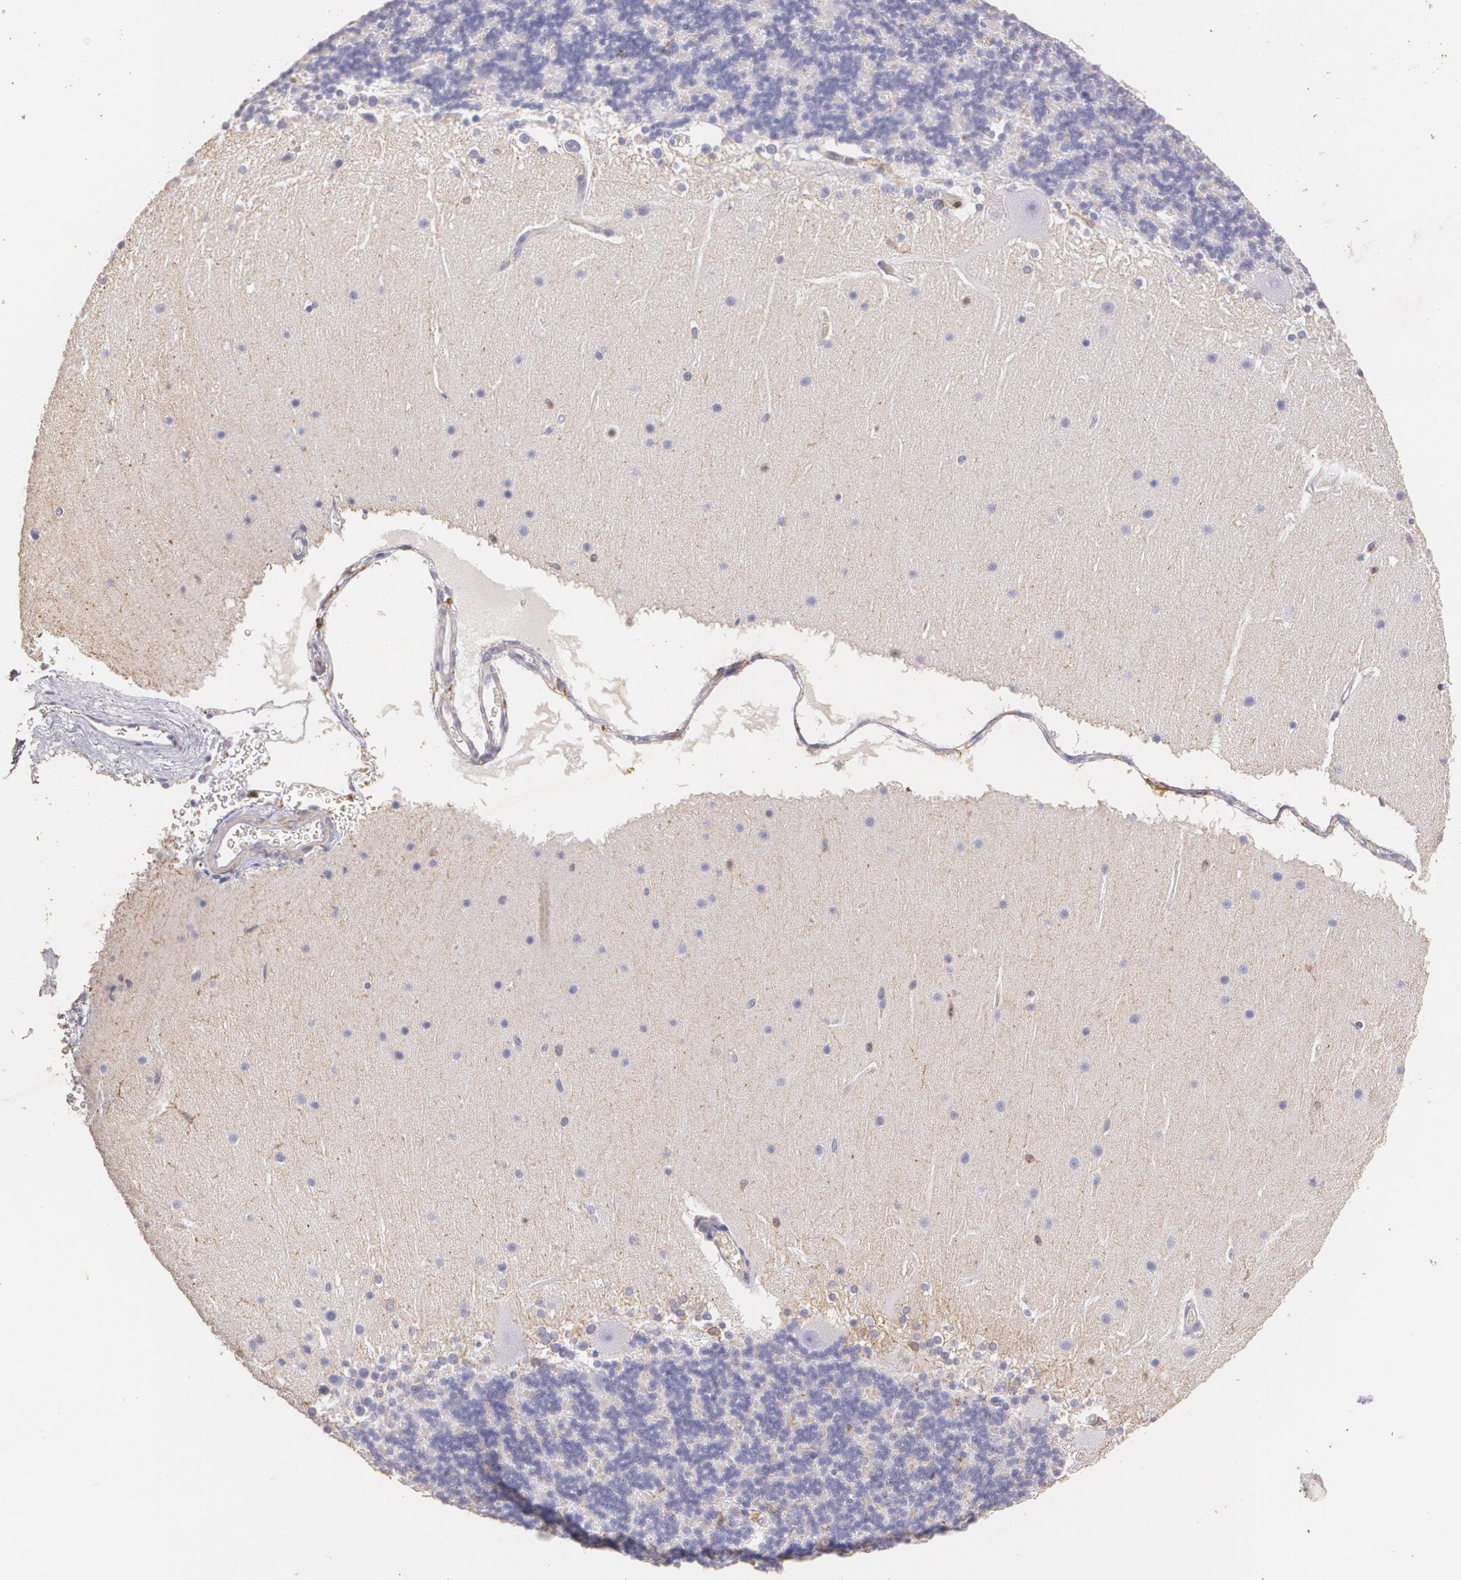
{"staining": {"intensity": "moderate", "quantity": "<25%", "location": "cytoplasmic/membranous"}, "tissue": "cerebellum", "cell_type": "Cells in granular layer", "image_type": "normal", "snomed": [{"axis": "morphology", "description": "Normal tissue, NOS"}, {"axis": "topography", "description": "Cerebellum"}], "caption": "The immunohistochemical stain highlights moderate cytoplasmic/membranous positivity in cells in granular layer of normal cerebellum. The staining is performed using DAB (3,3'-diaminobenzidine) brown chromogen to label protein expression. The nuclei are counter-stained blue using hematoxylin.", "gene": "TGFBR1", "patient": {"sex": "female", "age": 19}}